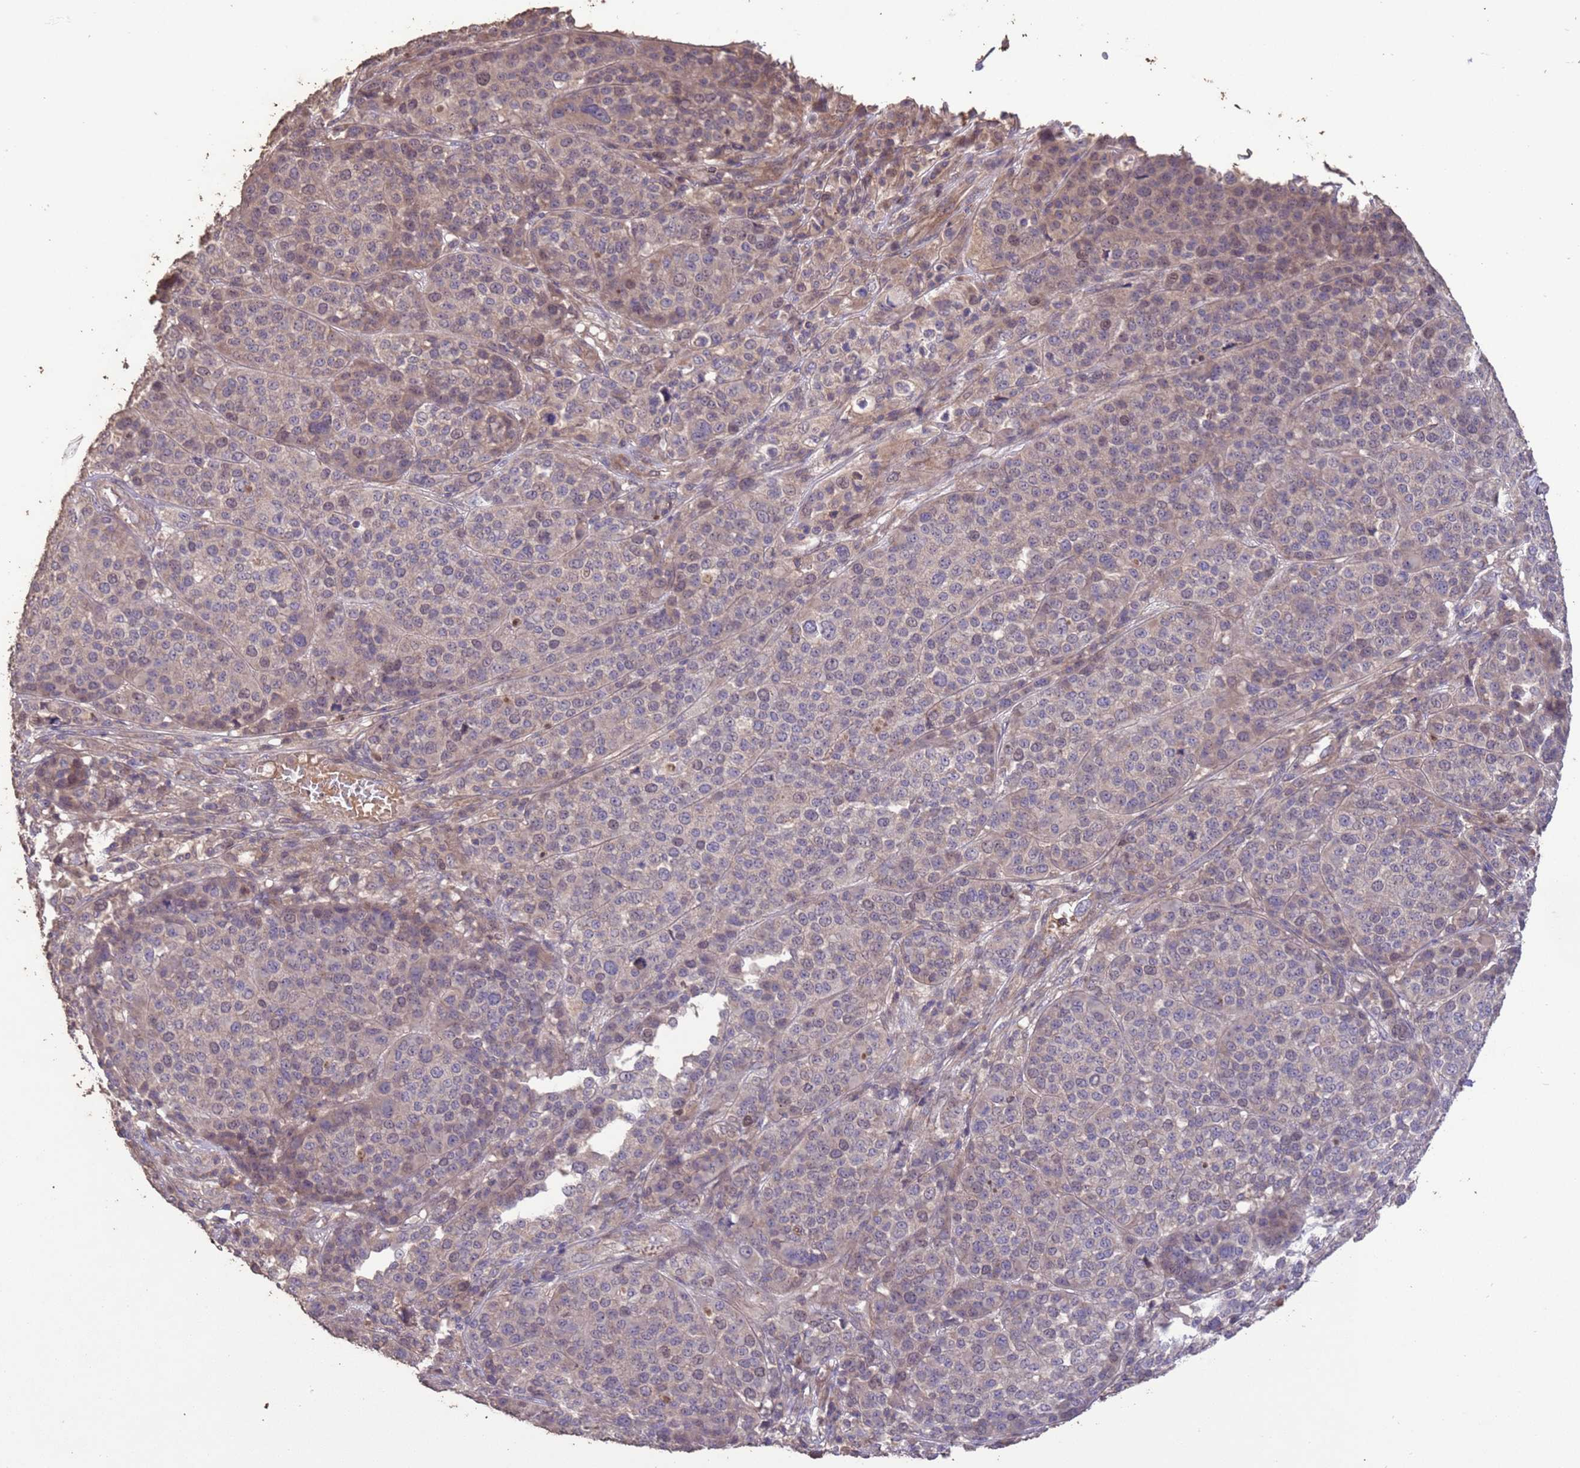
{"staining": {"intensity": "weak", "quantity": "<25%", "location": "cytoplasmic/membranous"}, "tissue": "melanoma", "cell_type": "Tumor cells", "image_type": "cancer", "snomed": [{"axis": "morphology", "description": "Malignant melanoma, Metastatic site"}, {"axis": "topography", "description": "Lymph node"}], "caption": "Malignant melanoma (metastatic site) was stained to show a protein in brown. There is no significant expression in tumor cells. (DAB (3,3'-diaminobenzidine) IHC, high magnification).", "gene": "SLC9B2", "patient": {"sex": "male", "age": 44}}